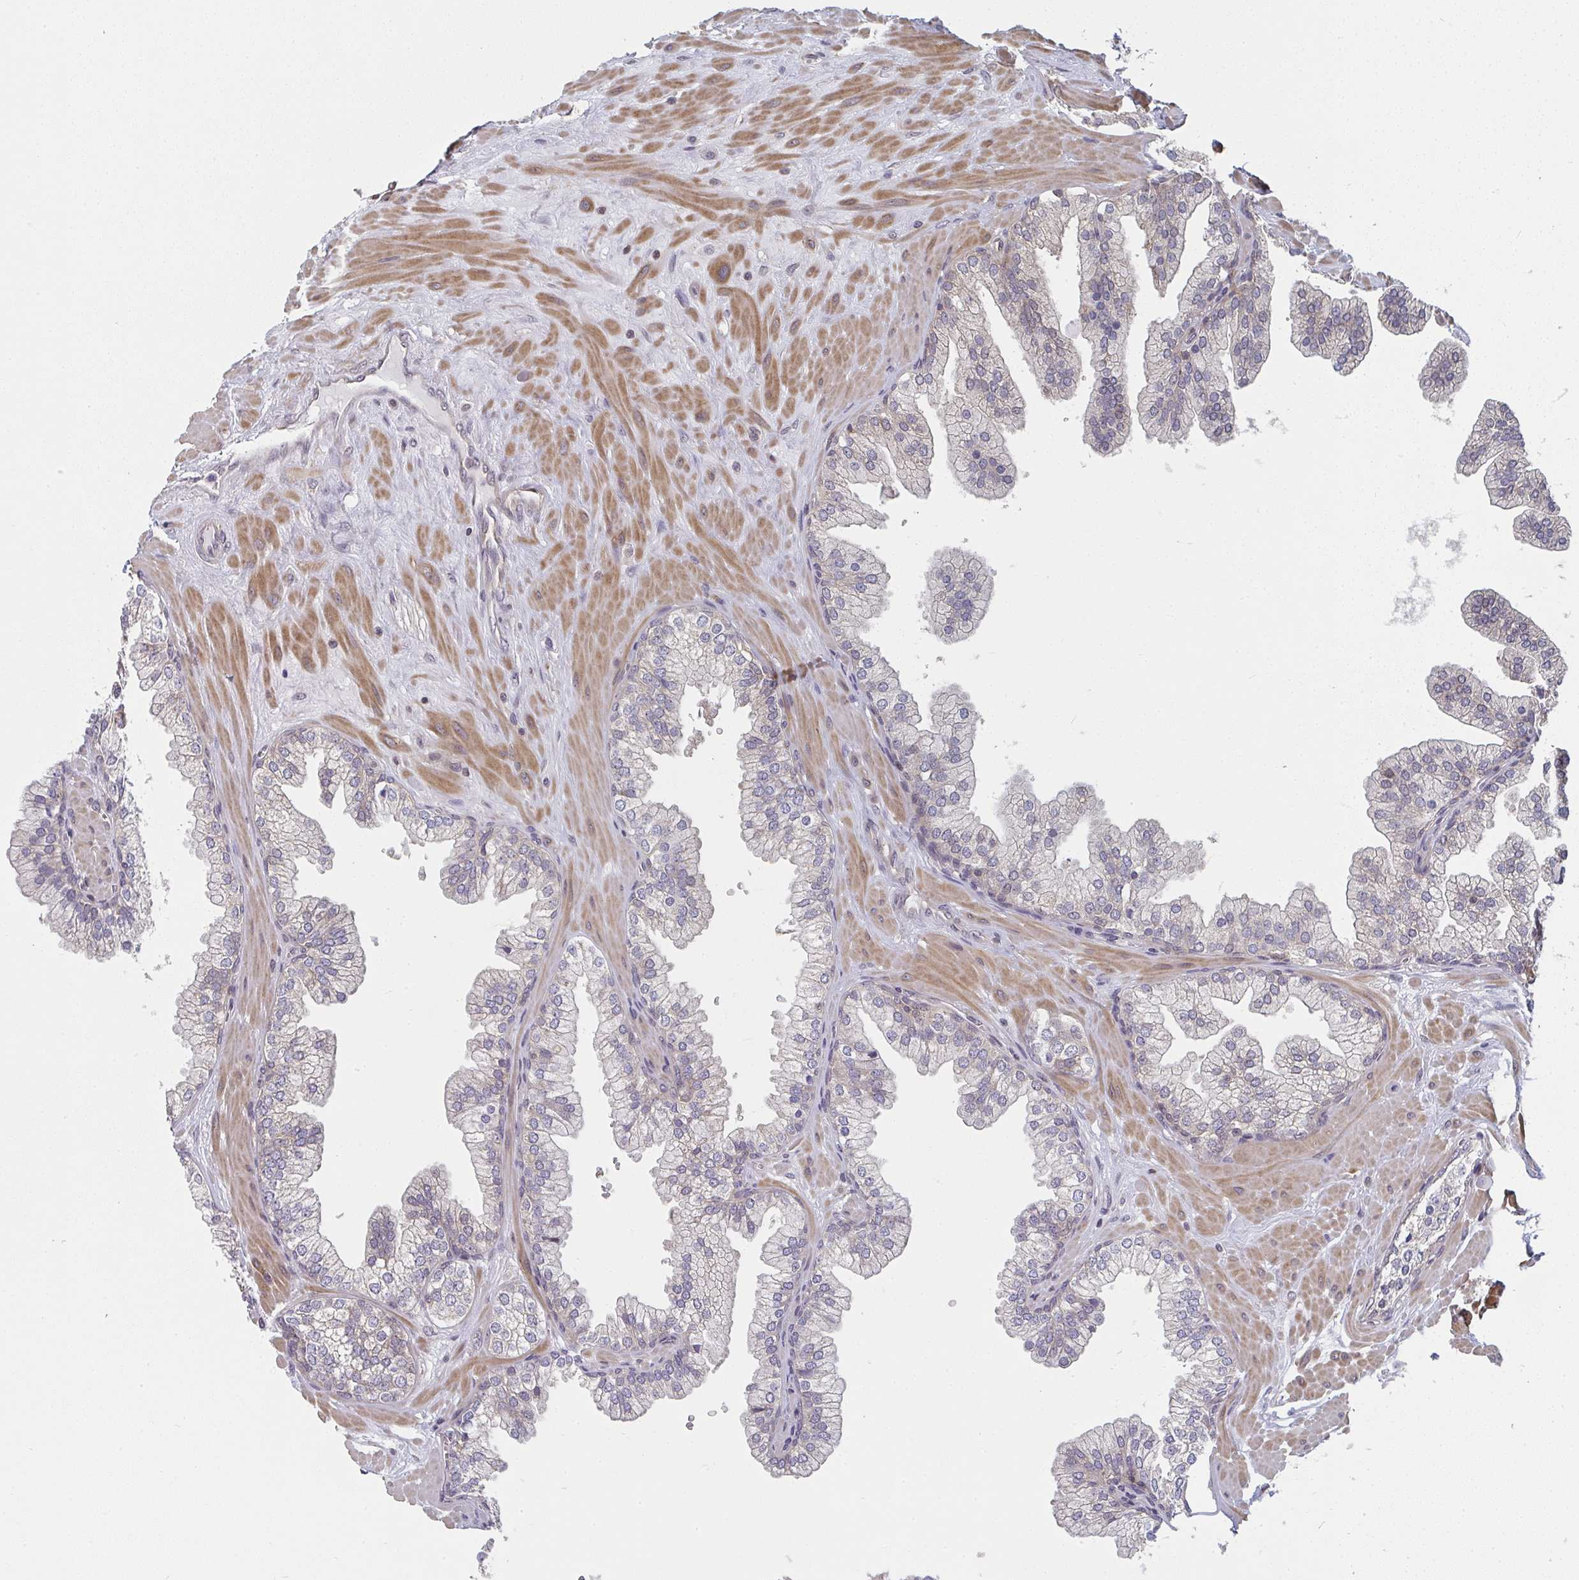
{"staining": {"intensity": "weak", "quantity": "25%-75%", "location": "cytoplasmic/membranous"}, "tissue": "prostate", "cell_type": "Glandular cells", "image_type": "normal", "snomed": [{"axis": "morphology", "description": "Normal tissue, NOS"}, {"axis": "topography", "description": "Prostate"}, {"axis": "topography", "description": "Peripheral nerve tissue"}], "caption": "Protein analysis of unremarkable prostate shows weak cytoplasmic/membranous expression in about 25%-75% of glandular cells. (Stains: DAB in brown, nuclei in blue, Microscopy: brightfield microscopy at high magnification).", "gene": "RANGRF", "patient": {"sex": "male", "age": 61}}